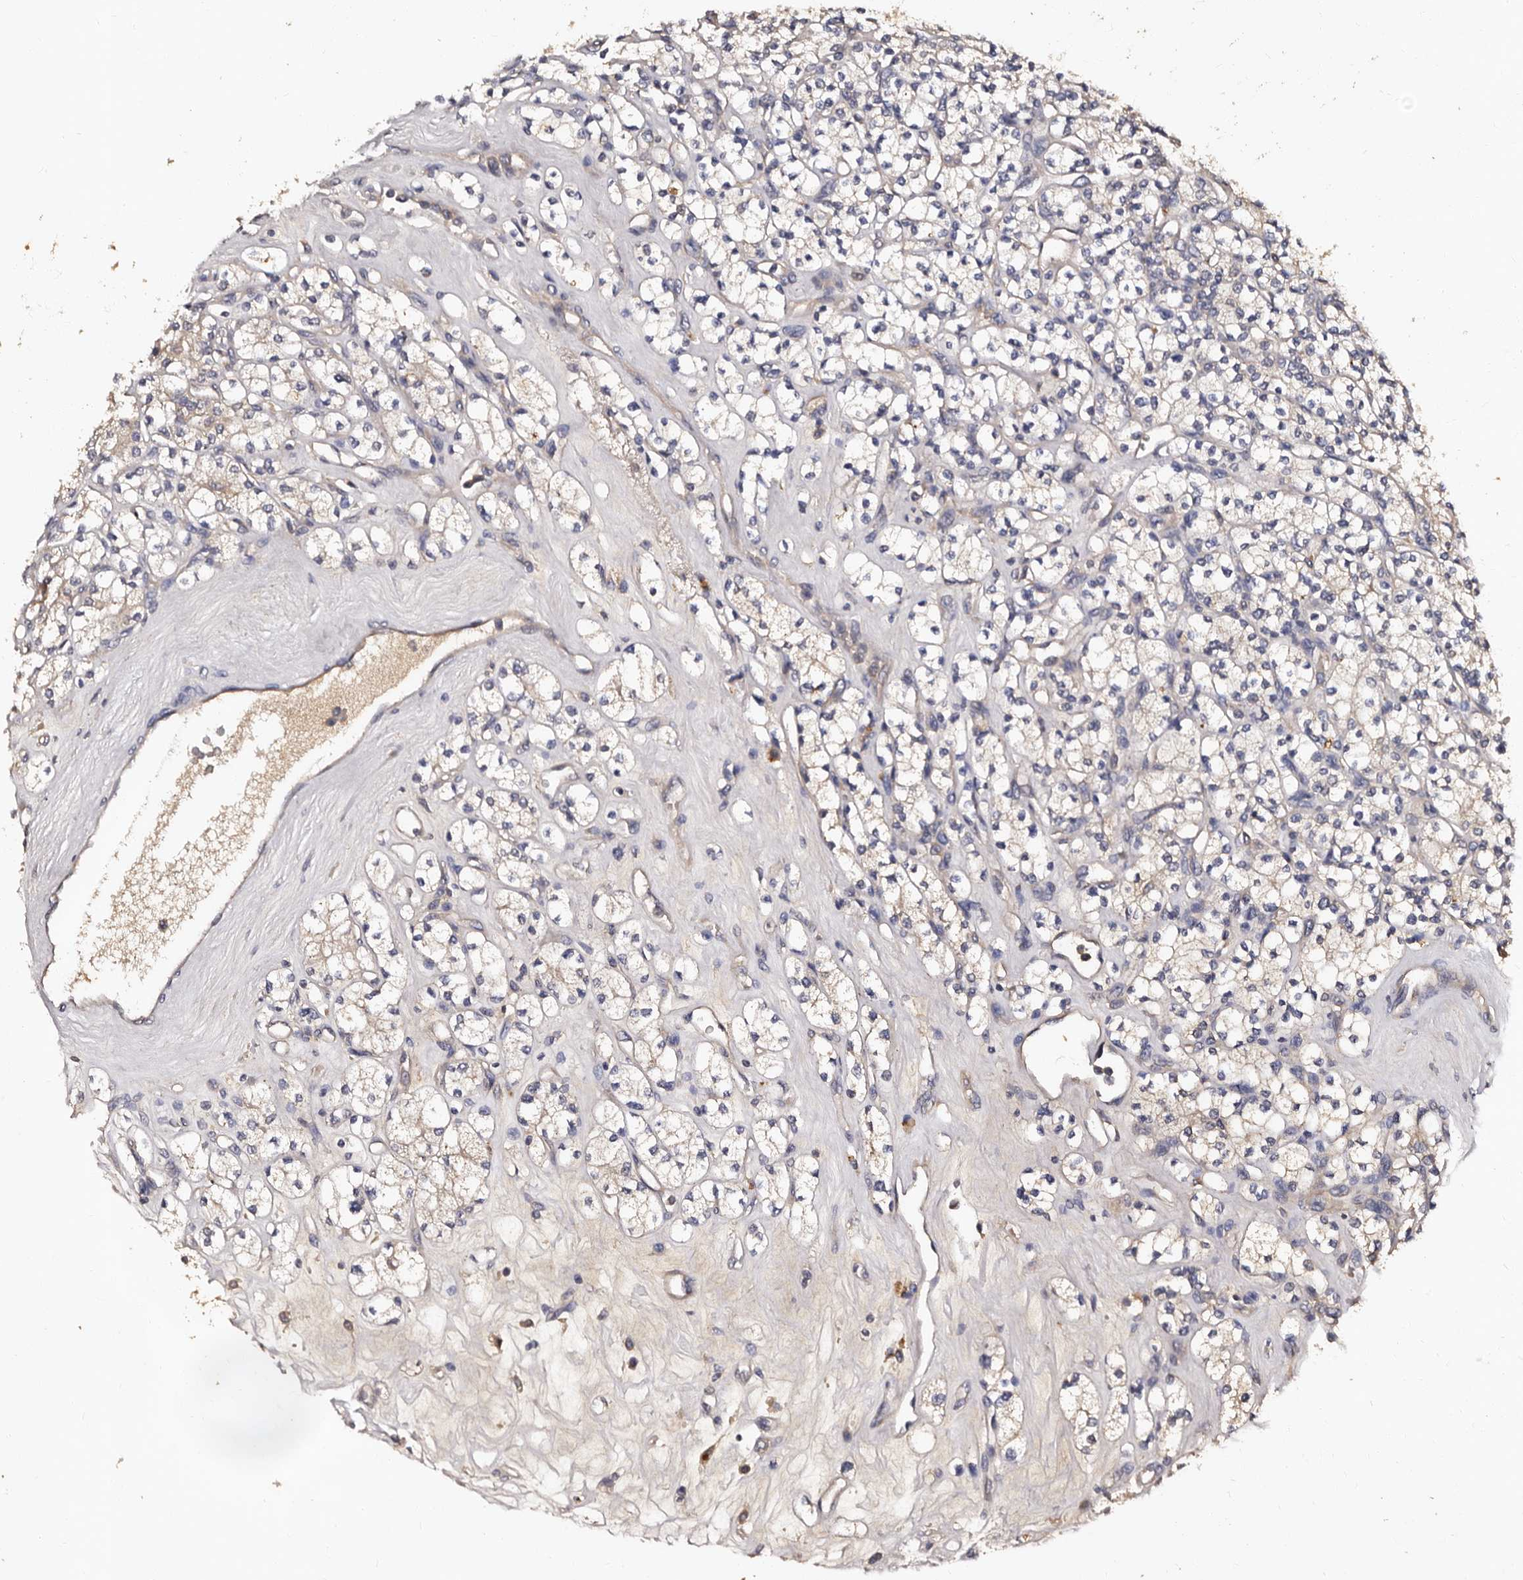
{"staining": {"intensity": "negative", "quantity": "none", "location": "none"}, "tissue": "renal cancer", "cell_type": "Tumor cells", "image_type": "cancer", "snomed": [{"axis": "morphology", "description": "Adenocarcinoma, NOS"}, {"axis": "topography", "description": "Kidney"}], "caption": "DAB (3,3'-diaminobenzidine) immunohistochemical staining of human adenocarcinoma (renal) reveals no significant positivity in tumor cells.", "gene": "ADCK5", "patient": {"sex": "male", "age": 77}}